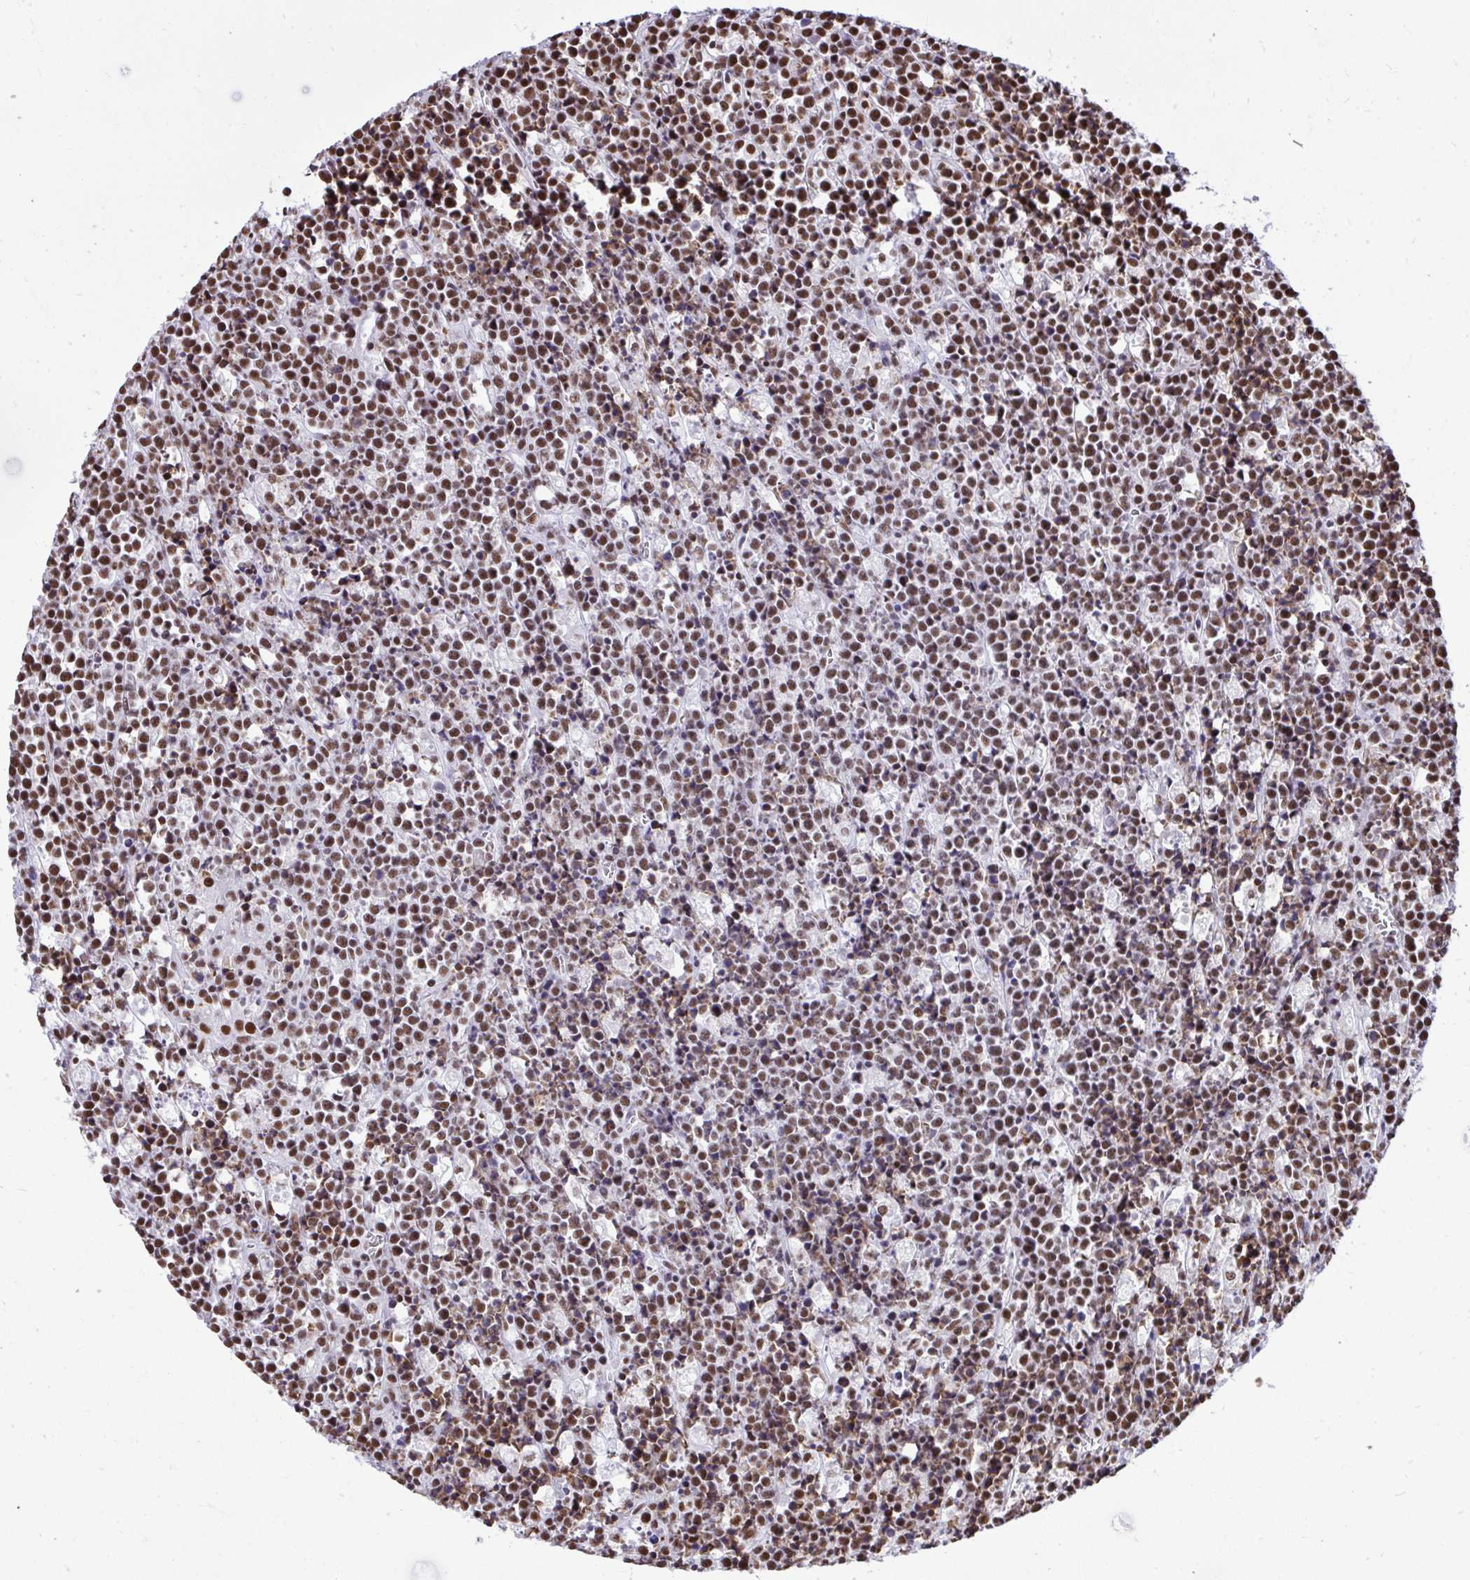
{"staining": {"intensity": "moderate", "quantity": ">75%", "location": "nuclear"}, "tissue": "lymphoma", "cell_type": "Tumor cells", "image_type": "cancer", "snomed": [{"axis": "morphology", "description": "Malignant lymphoma, non-Hodgkin's type, High grade"}, {"axis": "topography", "description": "Ovary"}], "caption": "High-power microscopy captured an immunohistochemistry (IHC) image of lymphoma, revealing moderate nuclear staining in approximately >75% of tumor cells. (DAB = brown stain, brightfield microscopy at high magnification).", "gene": "PRPF19", "patient": {"sex": "female", "age": 56}}